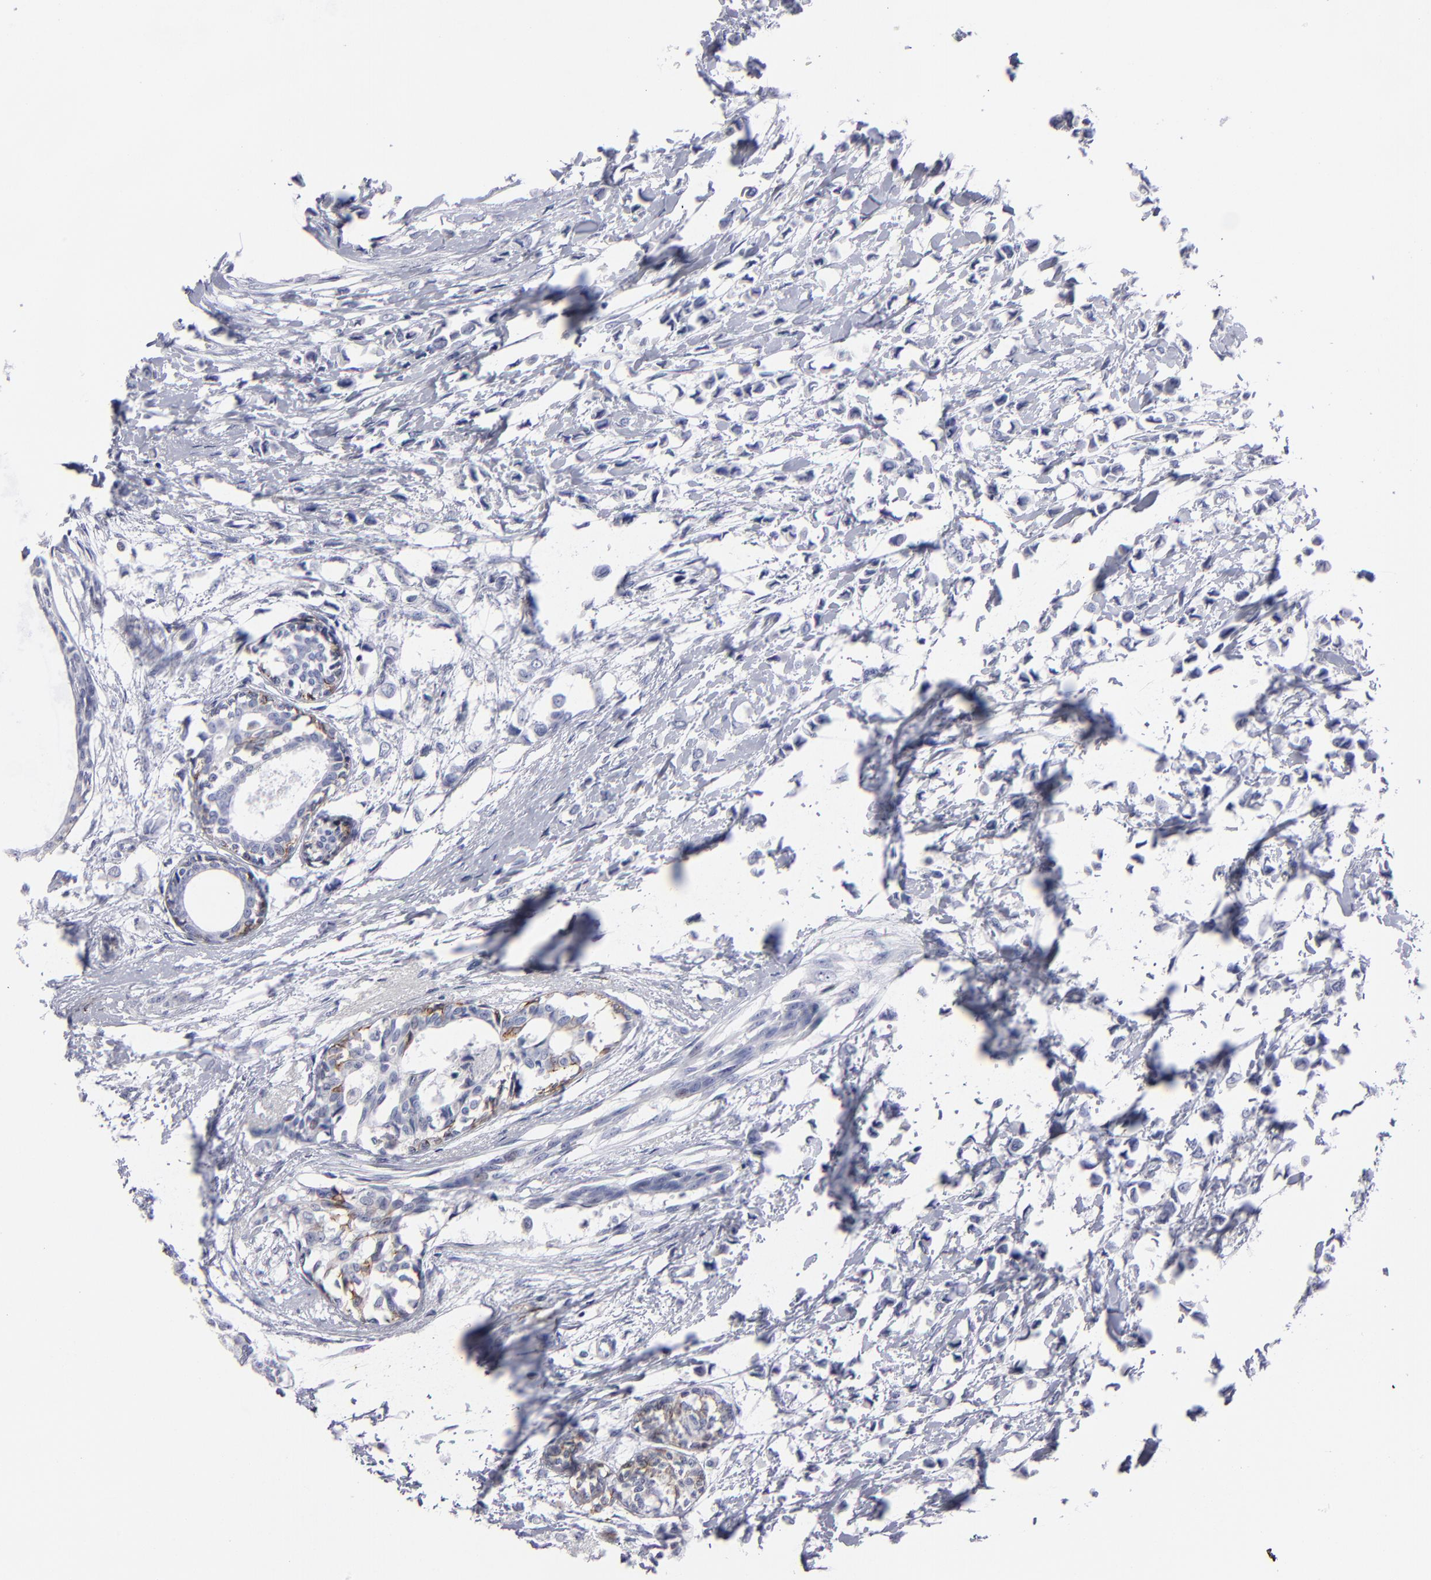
{"staining": {"intensity": "negative", "quantity": "none", "location": "none"}, "tissue": "breast cancer", "cell_type": "Tumor cells", "image_type": "cancer", "snomed": [{"axis": "morphology", "description": "Lobular carcinoma"}, {"axis": "topography", "description": "Breast"}], "caption": "This is a image of IHC staining of breast cancer (lobular carcinoma), which shows no staining in tumor cells. The staining is performed using DAB brown chromogen with nuclei counter-stained in using hematoxylin.", "gene": "CADM3", "patient": {"sex": "female", "age": 51}}